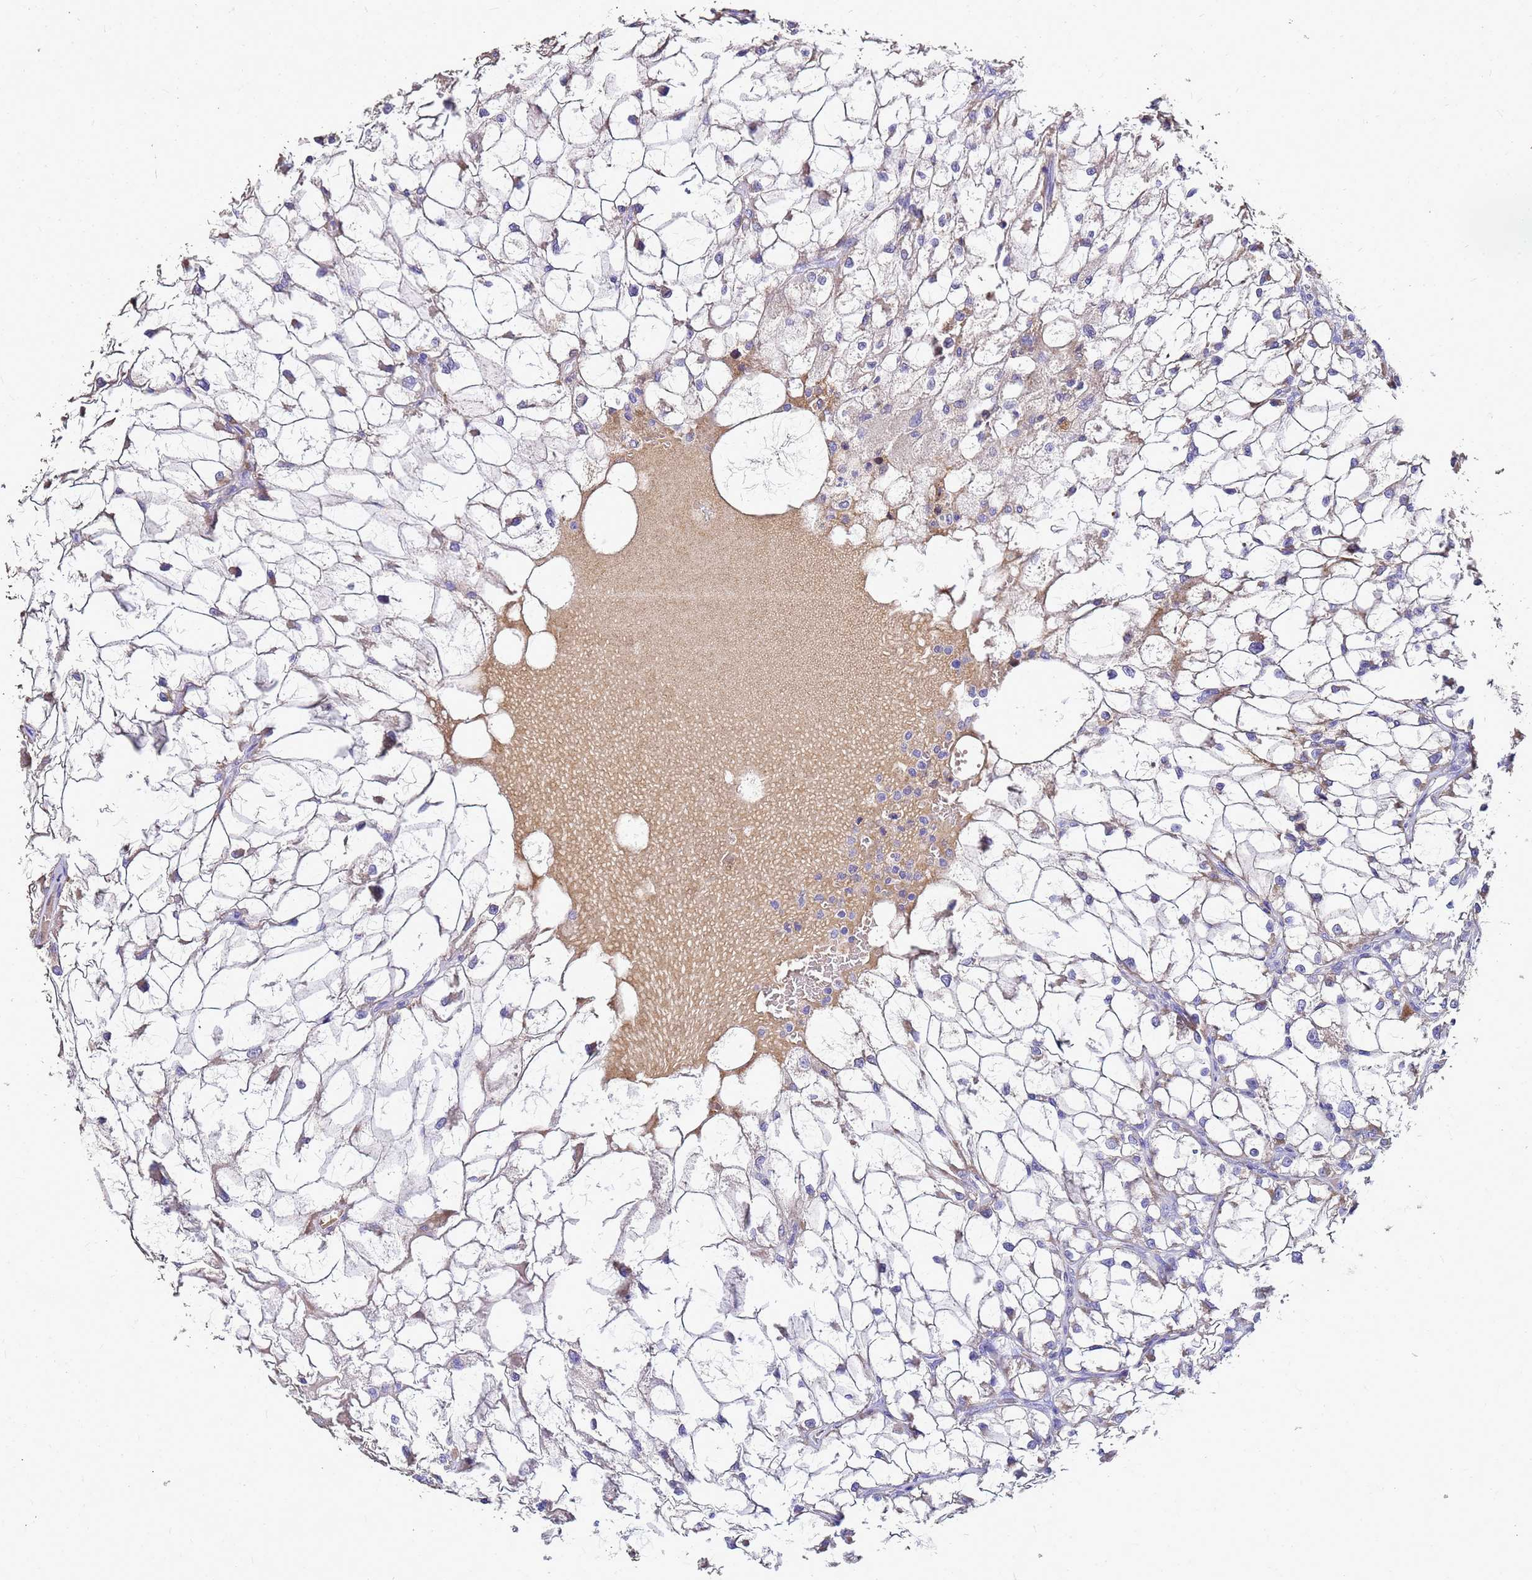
{"staining": {"intensity": "negative", "quantity": "none", "location": "none"}, "tissue": "renal cancer", "cell_type": "Tumor cells", "image_type": "cancer", "snomed": [{"axis": "morphology", "description": "Adenocarcinoma, NOS"}, {"axis": "topography", "description": "Kidney"}], "caption": "Immunohistochemistry image of human renal cancer (adenocarcinoma) stained for a protein (brown), which shows no expression in tumor cells.", "gene": "S100A2", "patient": {"sex": "female", "age": 69}}